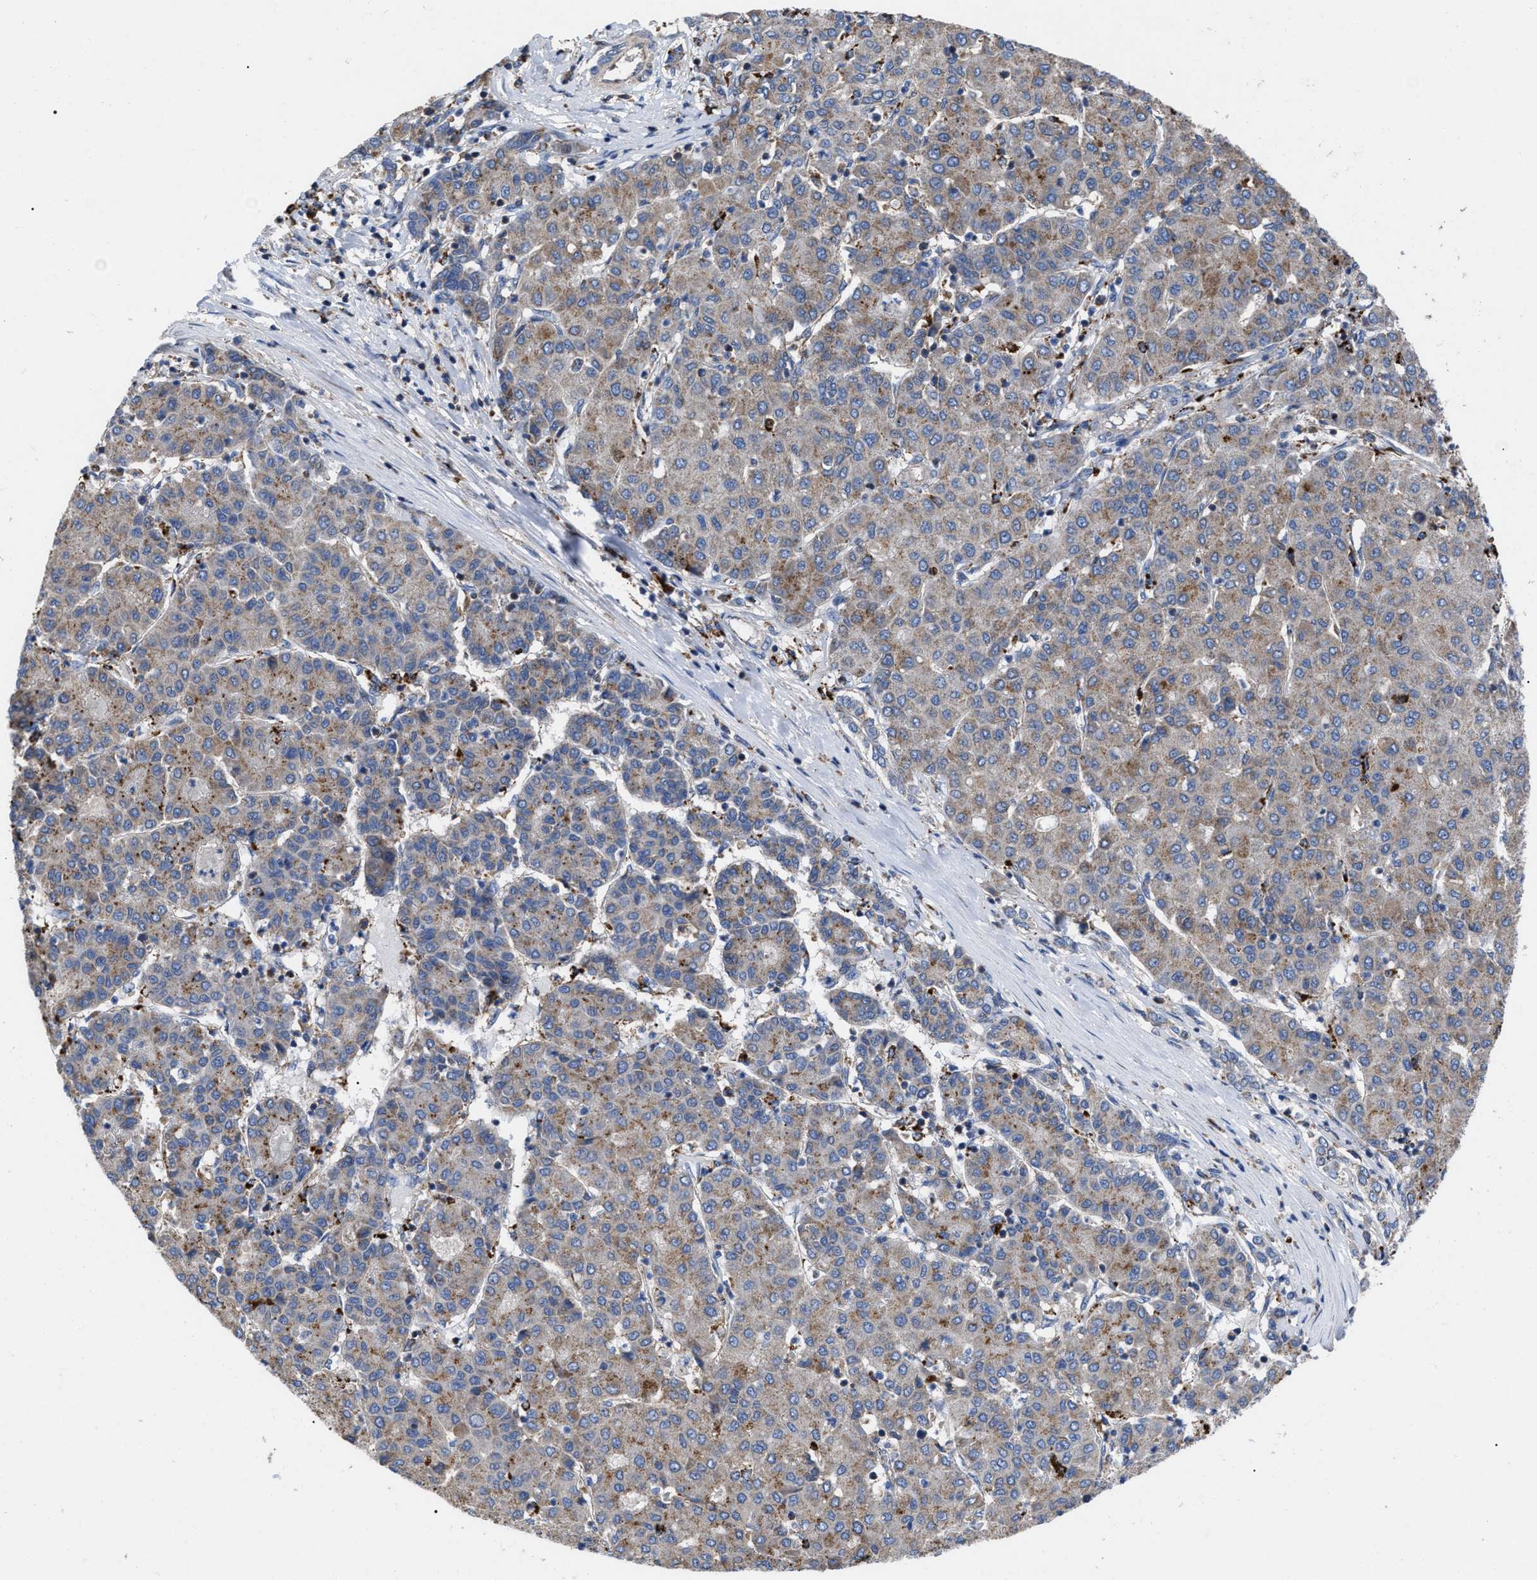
{"staining": {"intensity": "weak", "quantity": ">75%", "location": "cytoplasmic/membranous"}, "tissue": "liver cancer", "cell_type": "Tumor cells", "image_type": "cancer", "snomed": [{"axis": "morphology", "description": "Carcinoma, Hepatocellular, NOS"}, {"axis": "topography", "description": "Liver"}], "caption": "Human liver cancer stained with a brown dye demonstrates weak cytoplasmic/membranous positive expression in approximately >75% of tumor cells.", "gene": "FAM171A2", "patient": {"sex": "male", "age": 65}}